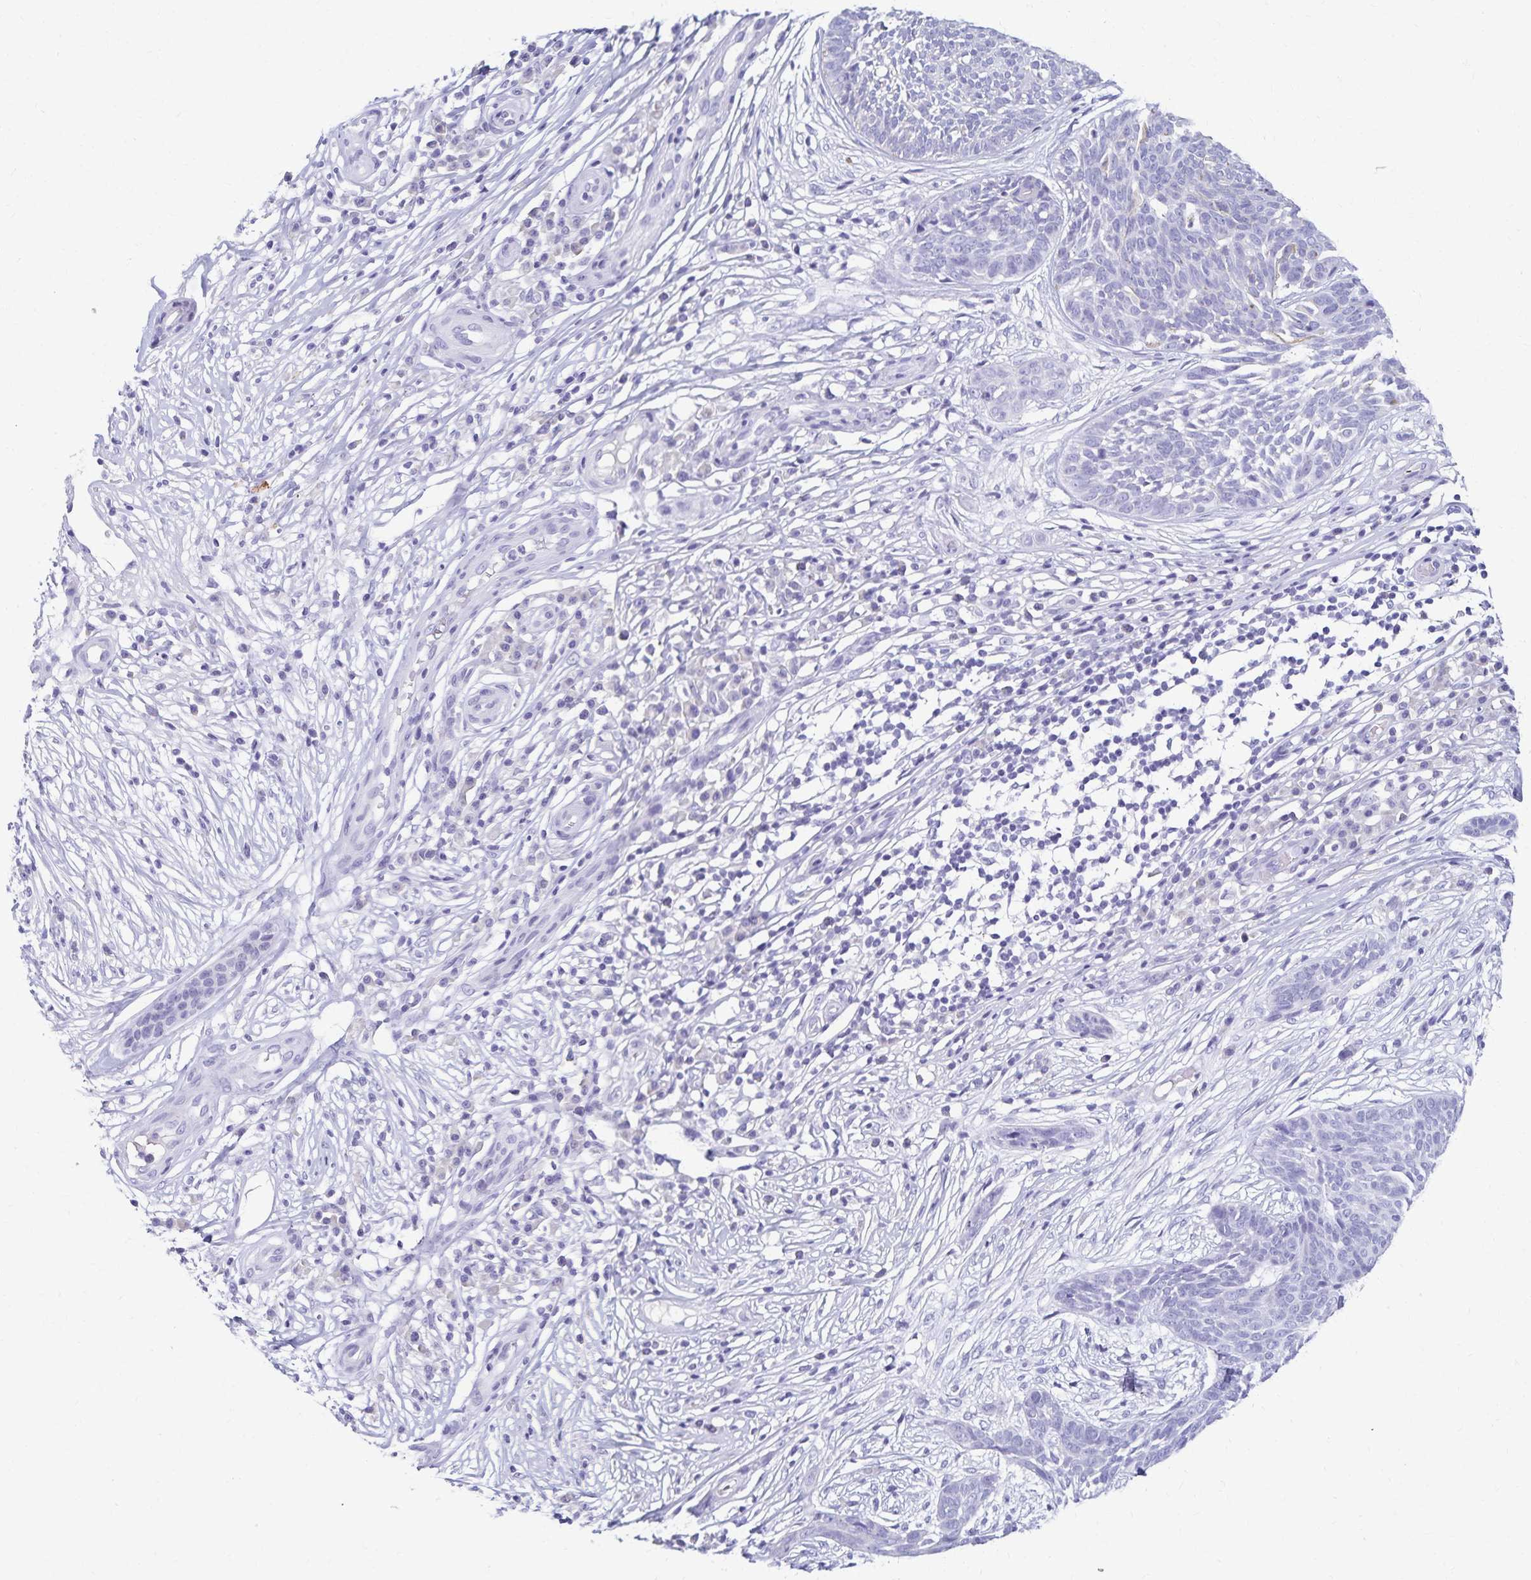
{"staining": {"intensity": "negative", "quantity": "none", "location": "none"}, "tissue": "skin cancer", "cell_type": "Tumor cells", "image_type": "cancer", "snomed": [{"axis": "morphology", "description": "Basal cell carcinoma"}, {"axis": "topography", "description": "Skin"}, {"axis": "topography", "description": "Skin, foot"}], "caption": "Tumor cells are negative for brown protein staining in skin basal cell carcinoma.", "gene": "C2orf50", "patient": {"sex": "female", "age": 86}}